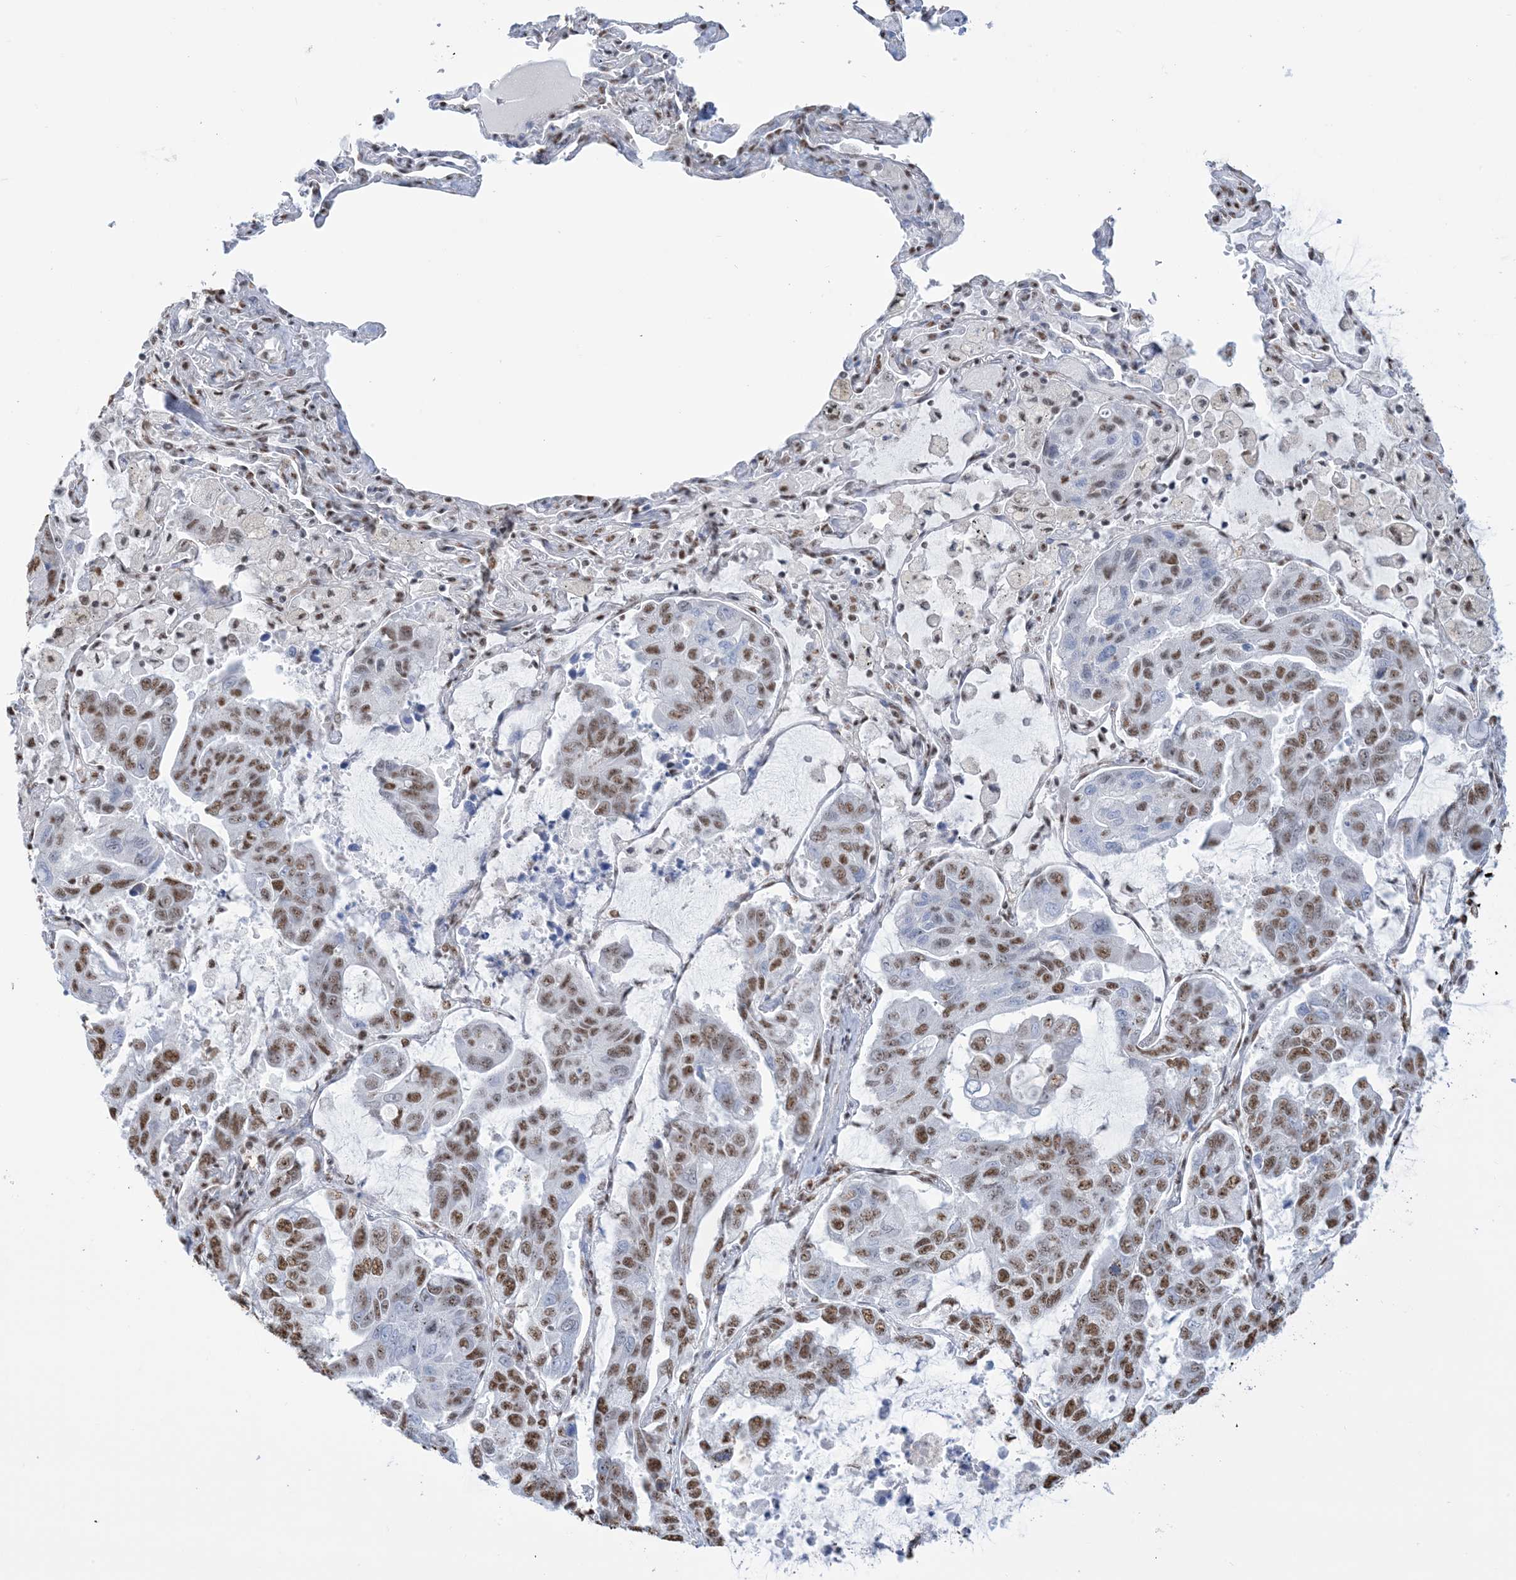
{"staining": {"intensity": "moderate", "quantity": ">75%", "location": "nuclear"}, "tissue": "lung cancer", "cell_type": "Tumor cells", "image_type": "cancer", "snomed": [{"axis": "morphology", "description": "Adenocarcinoma, NOS"}, {"axis": "topography", "description": "Lung"}], "caption": "A micrograph showing moderate nuclear staining in approximately >75% of tumor cells in lung cancer (adenocarcinoma), as visualized by brown immunohistochemical staining.", "gene": "ZNF792", "patient": {"sex": "male", "age": 64}}